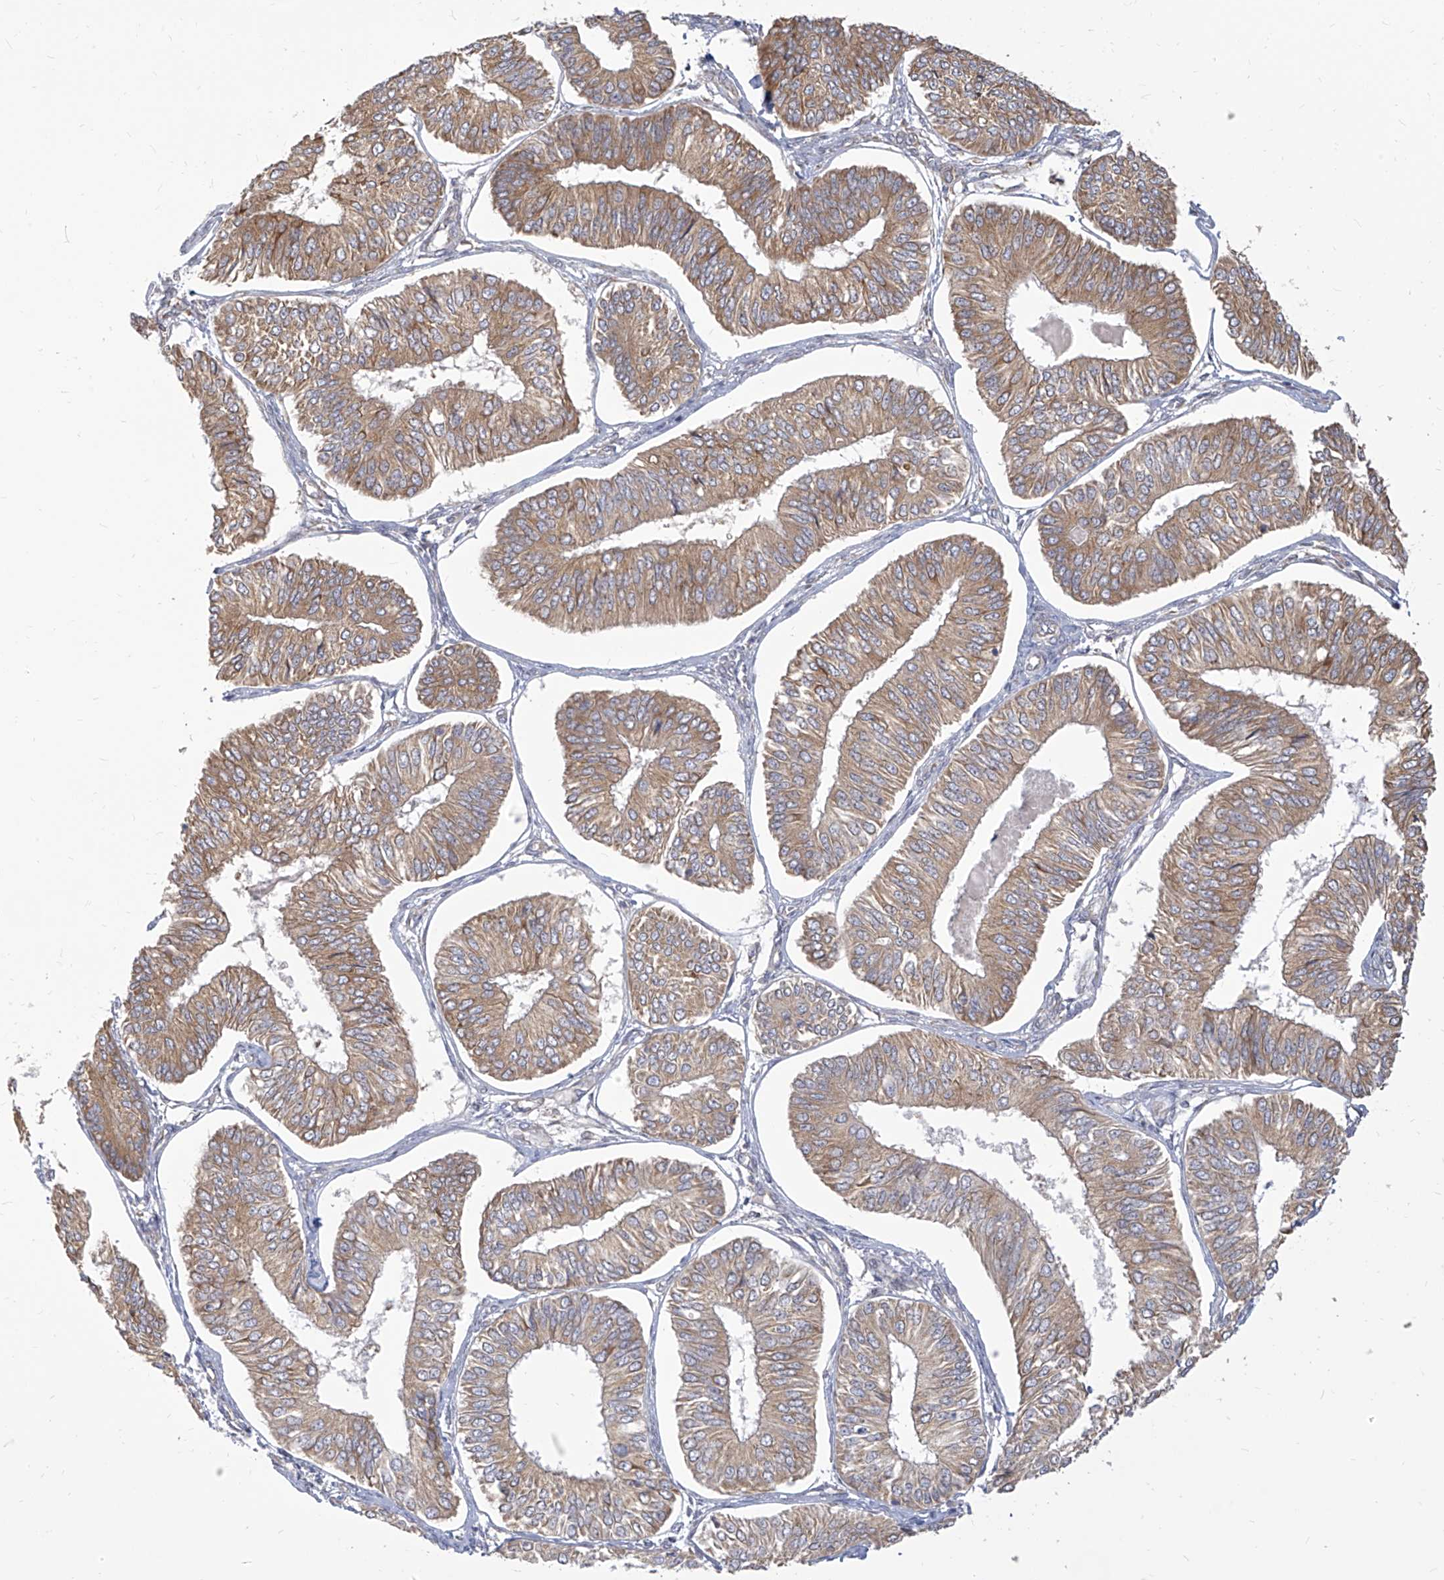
{"staining": {"intensity": "moderate", "quantity": ">75%", "location": "cytoplasmic/membranous"}, "tissue": "endometrial cancer", "cell_type": "Tumor cells", "image_type": "cancer", "snomed": [{"axis": "morphology", "description": "Adenocarcinoma, NOS"}, {"axis": "topography", "description": "Endometrium"}], "caption": "Immunohistochemical staining of human adenocarcinoma (endometrial) shows medium levels of moderate cytoplasmic/membranous expression in approximately >75% of tumor cells.", "gene": "FAM83B", "patient": {"sex": "female", "age": 58}}